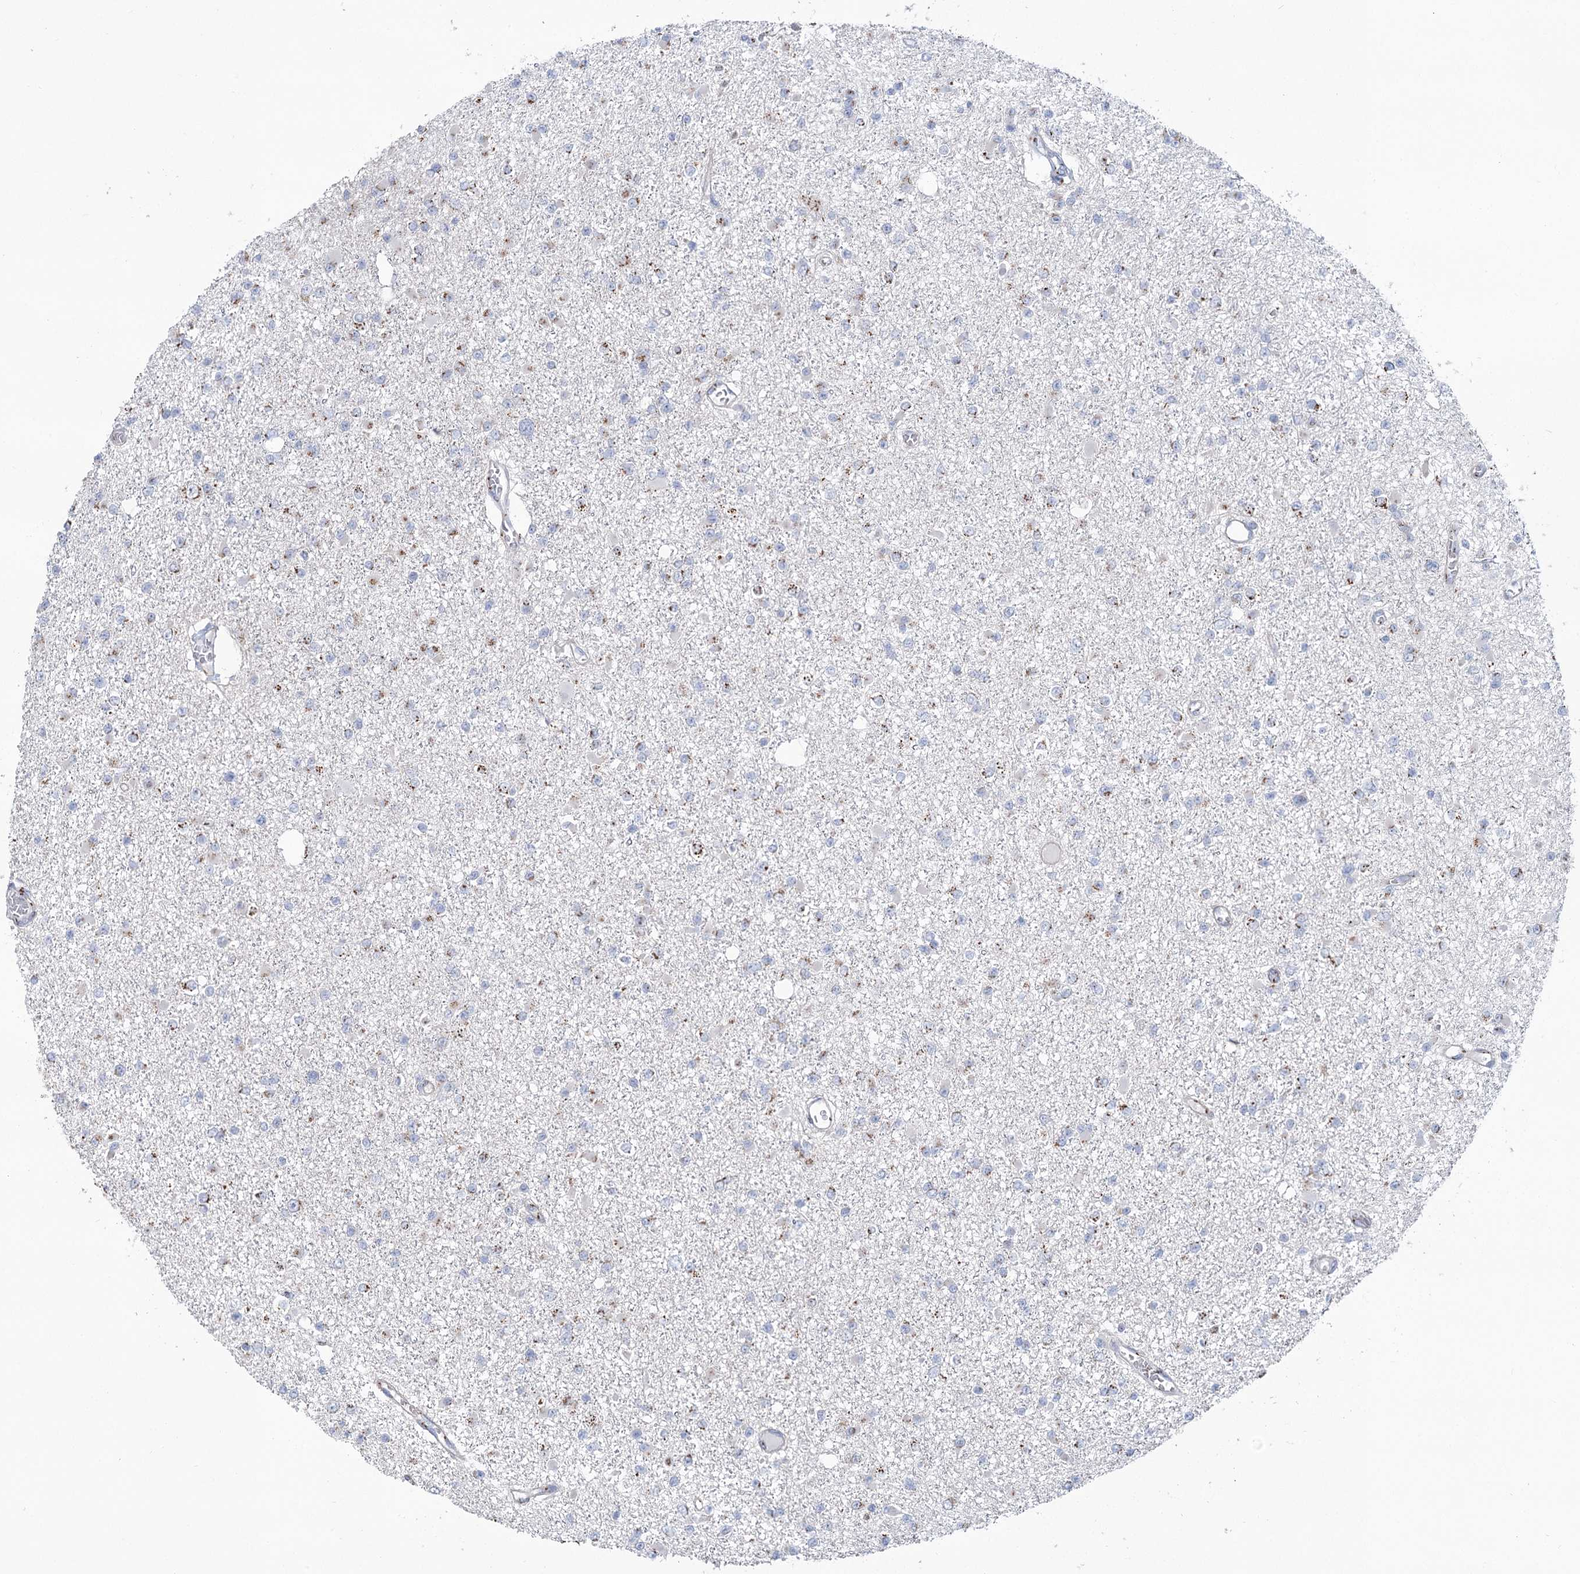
{"staining": {"intensity": "moderate", "quantity": "<25%", "location": "cytoplasmic/membranous"}, "tissue": "glioma", "cell_type": "Tumor cells", "image_type": "cancer", "snomed": [{"axis": "morphology", "description": "Glioma, malignant, Low grade"}, {"axis": "topography", "description": "Brain"}], "caption": "Moderate cytoplasmic/membranous positivity for a protein is seen in about <25% of tumor cells of malignant glioma (low-grade) using immunohistochemistry.", "gene": "TMEM165", "patient": {"sex": "female", "age": 22}}